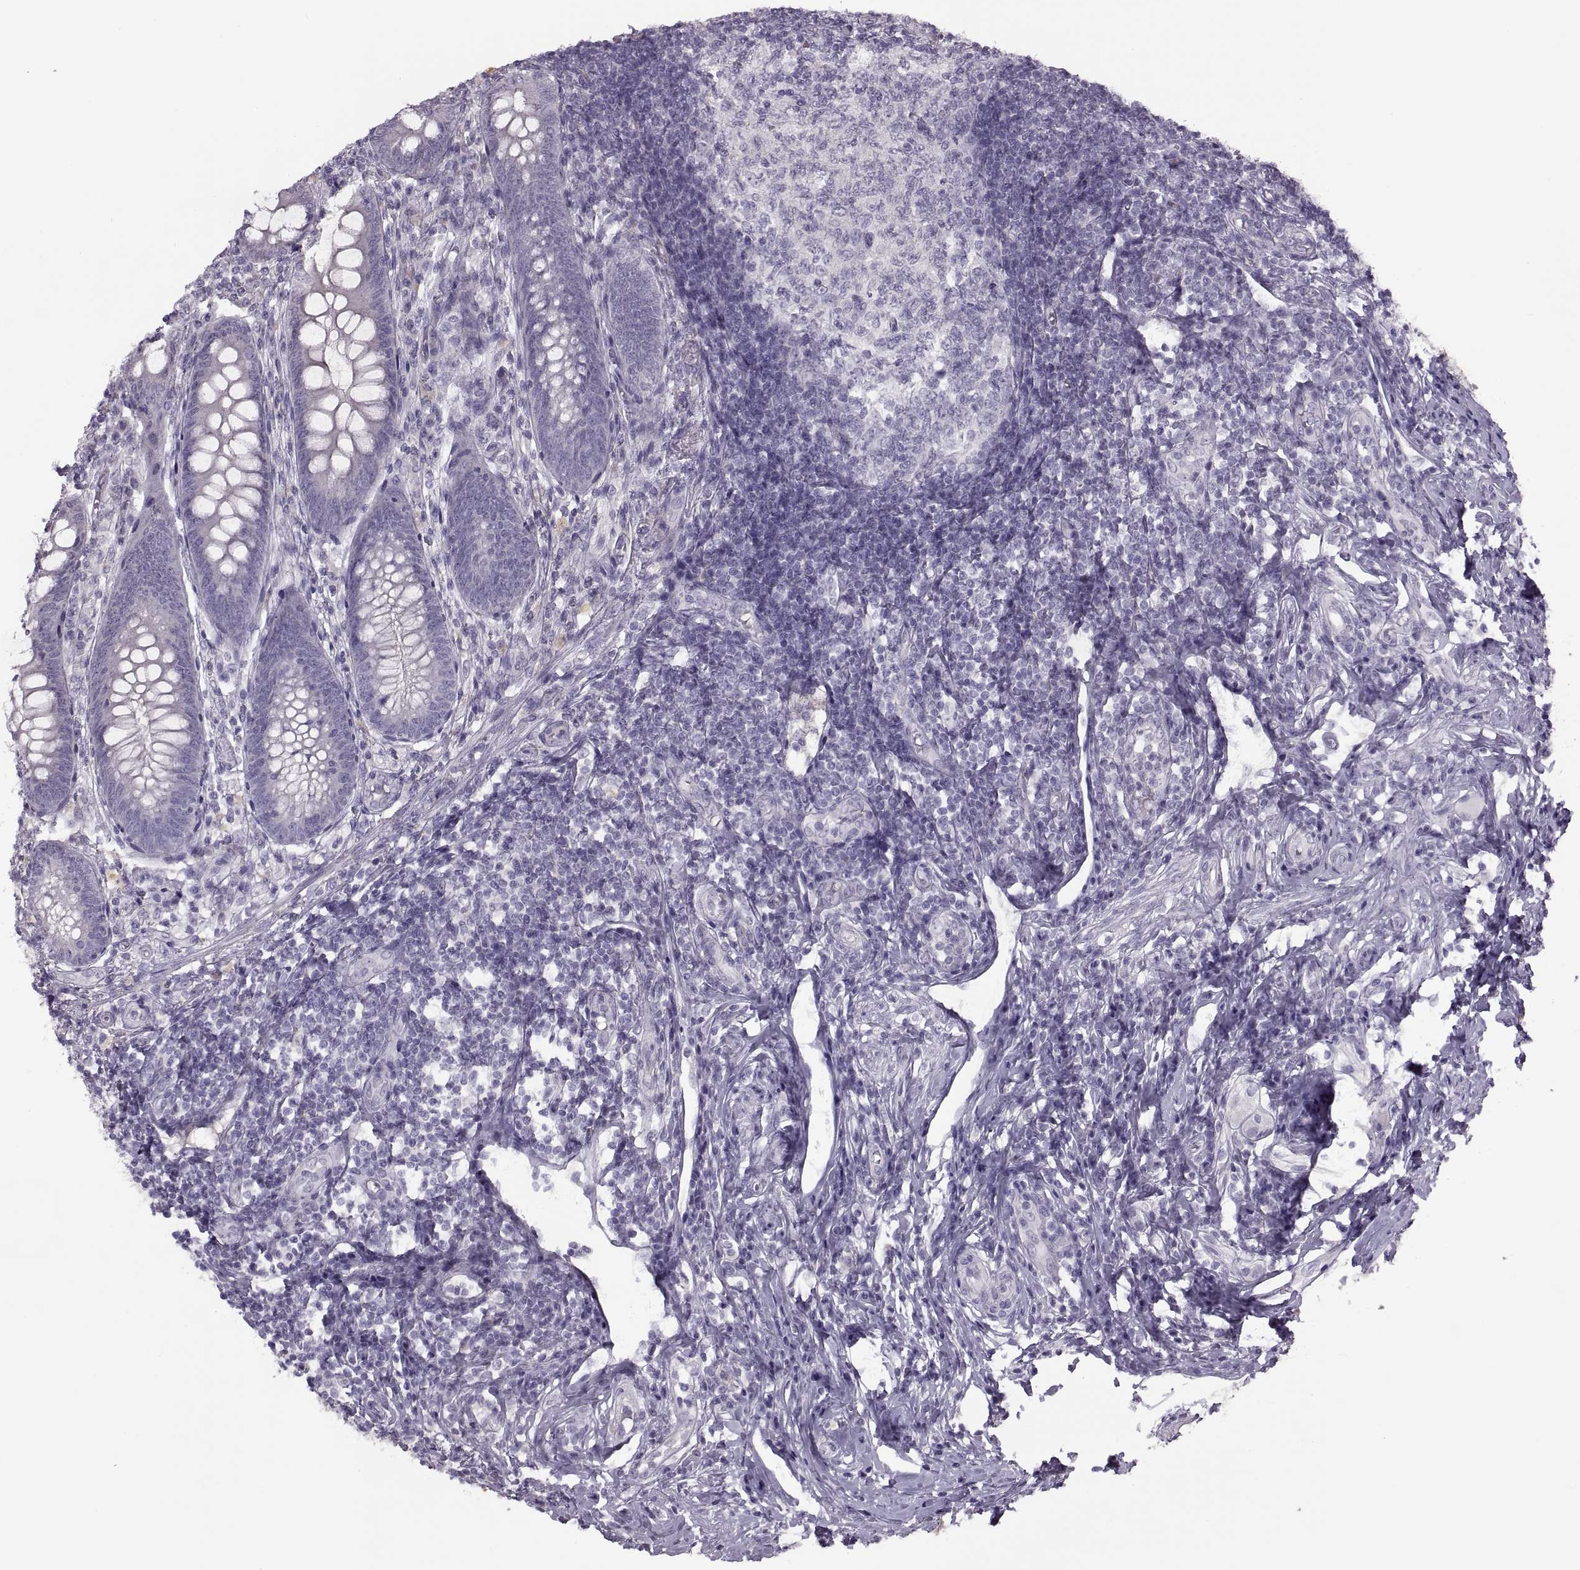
{"staining": {"intensity": "negative", "quantity": "none", "location": "none"}, "tissue": "appendix", "cell_type": "Glandular cells", "image_type": "normal", "snomed": [{"axis": "morphology", "description": "Normal tissue, NOS"}, {"axis": "morphology", "description": "Inflammation, NOS"}, {"axis": "topography", "description": "Appendix"}], "caption": "An IHC micrograph of benign appendix is shown. There is no staining in glandular cells of appendix. (DAB (3,3'-diaminobenzidine) IHC visualized using brightfield microscopy, high magnification).", "gene": "RSPH6A", "patient": {"sex": "male", "age": 16}}